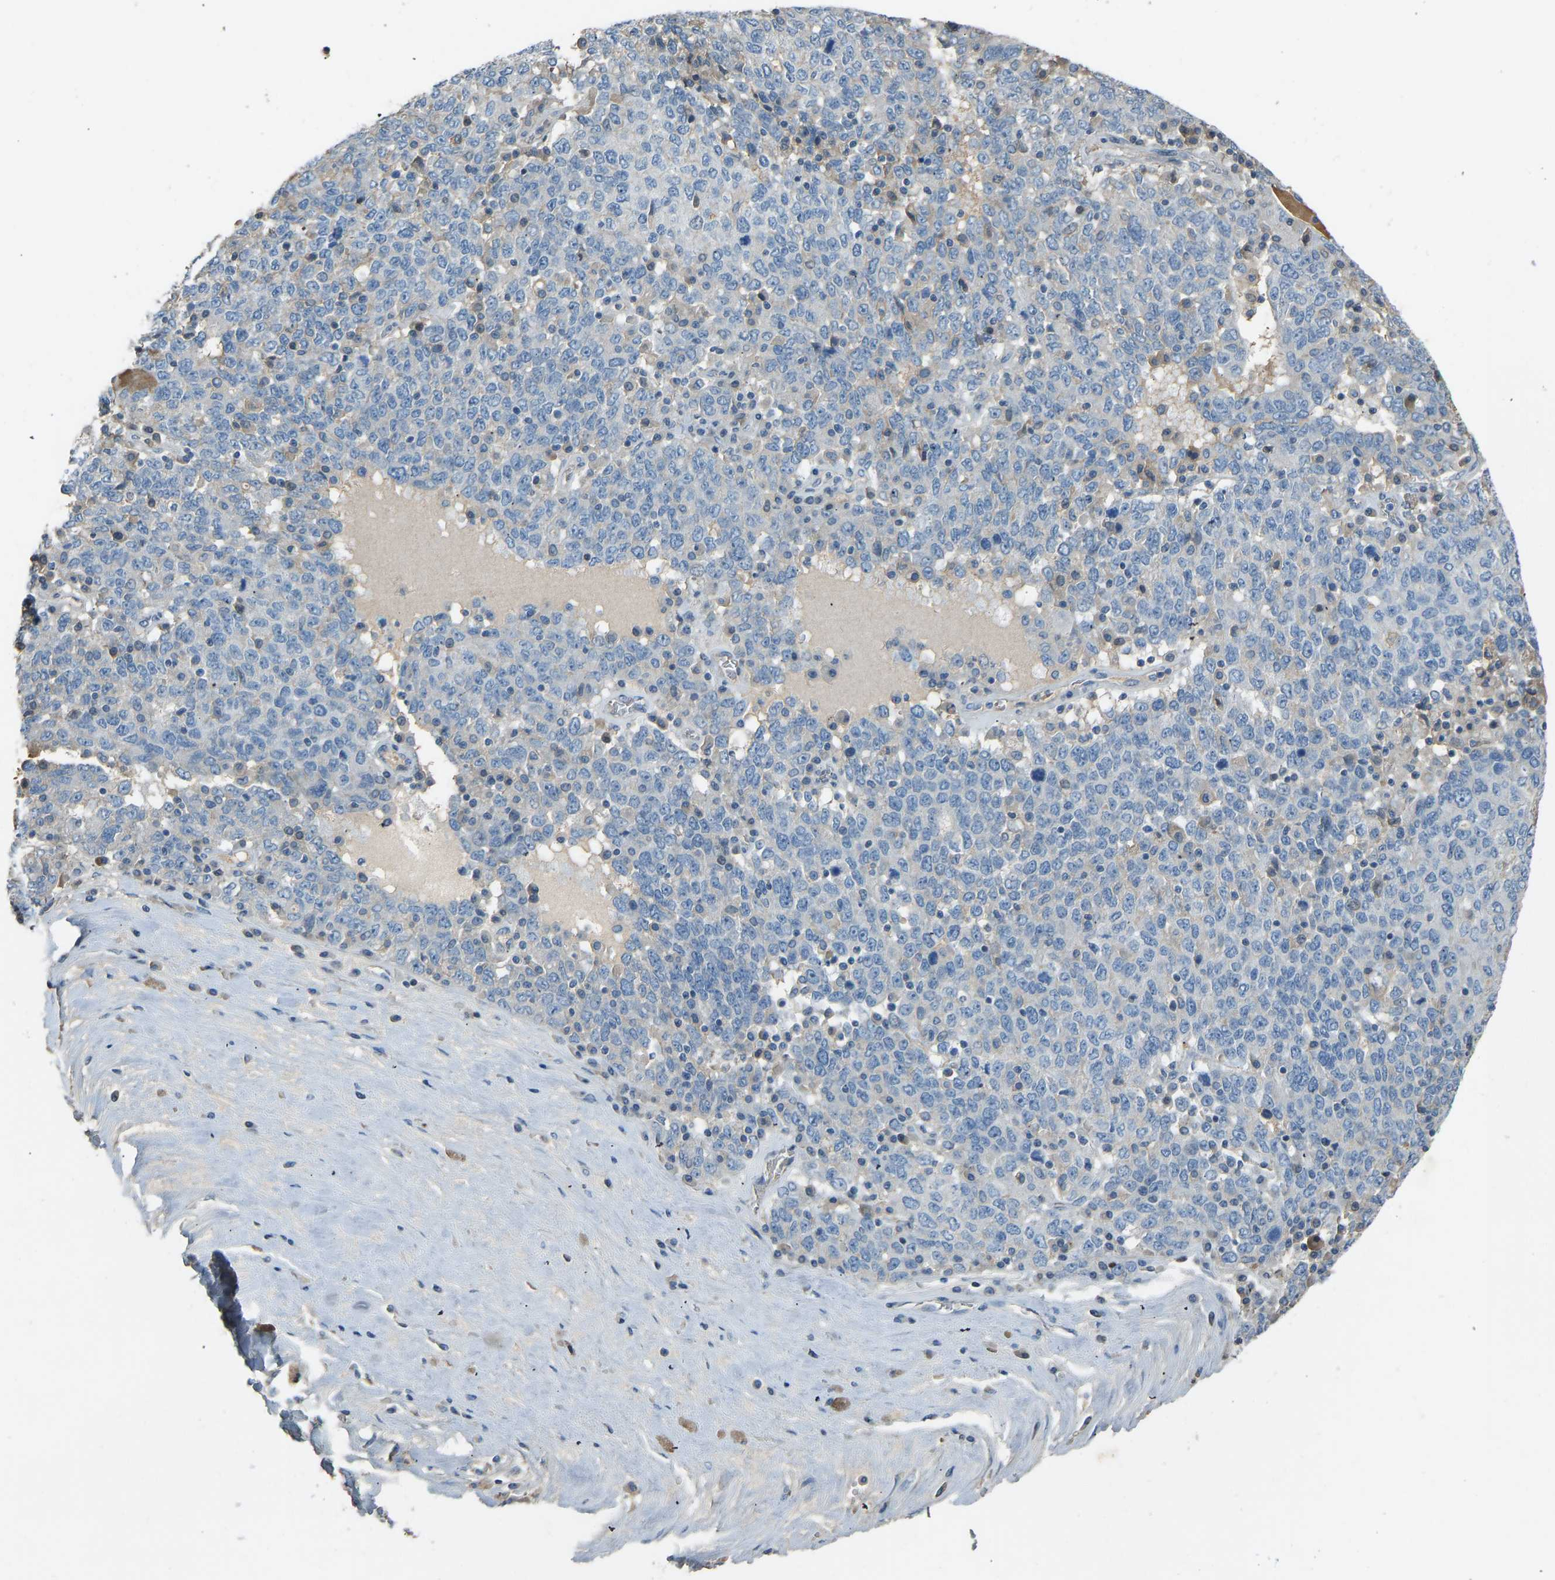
{"staining": {"intensity": "negative", "quantity": "none", "location": "none"}, "tissue": "ovarian cancer", "cell_type": "Tumor cells", "image_type": "cancer", "snomed": [{"axis": "morphology", "description": "Carcinoma, endometroid"}, {"axis": "topography", "description": "Ovary"}], "caption": "This is an IHC image of human ovarian cancer (endometroid carcinoma). There is no staining in tumor cells.", "gene": "FBLN2", "patient": {"sex": "female", "age": 62}}